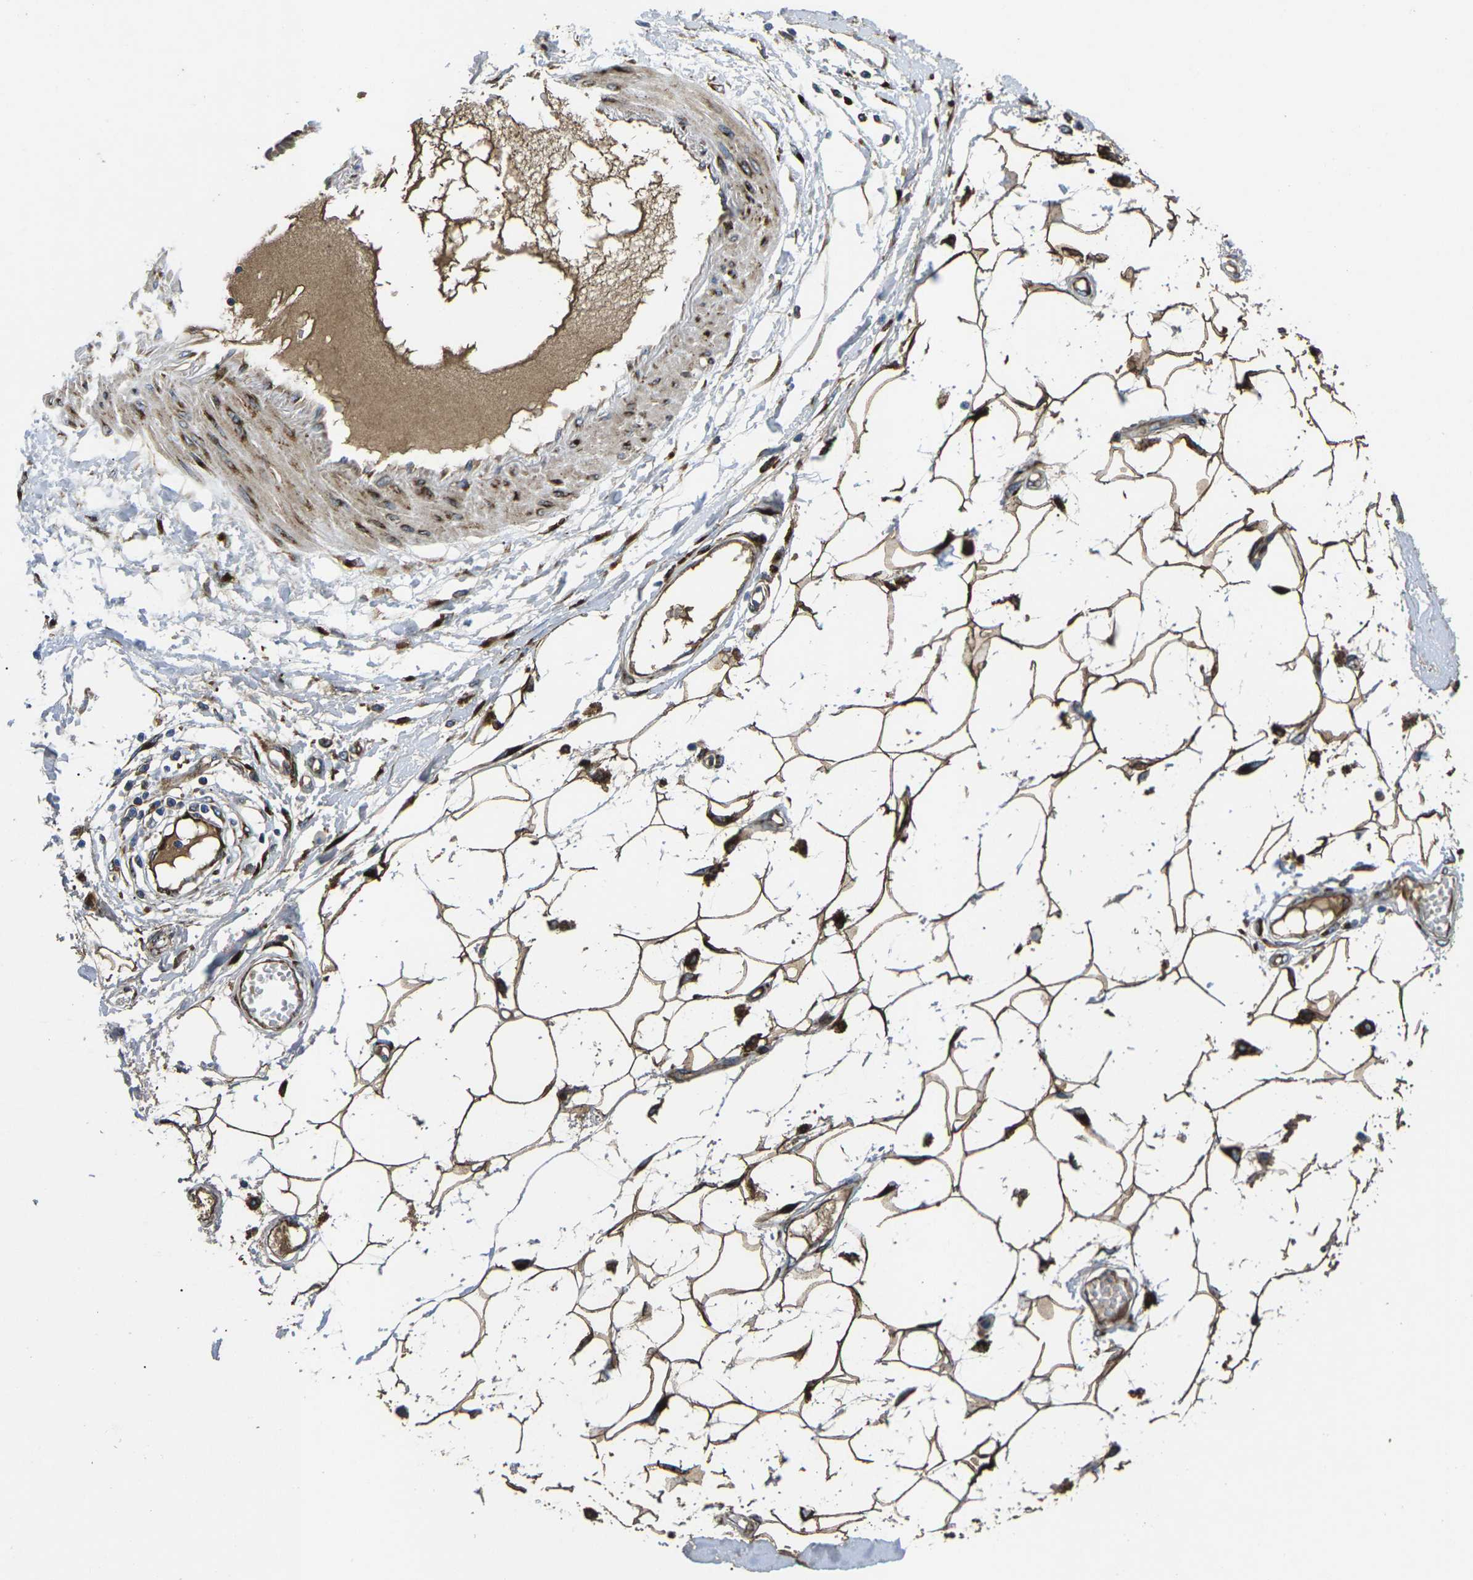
{"staining": {"intensity": "strong", "quantity": "25%-75%", "location": "cytoplasmic/membranous"}, "tissue": "adipose tissue", "cell_type": "Adipocytes", "image_type": "normal", "snomed": [{"axis": "morphology", "description": "Normal tissue, NOS"}, {"axis": "morphology", "description": "Squamous cell carcinoma, NOS"}, {"axis": "topography", "description": "Skin"}, {"axis": "topography", "description": "Peripheral nerve tissue"}], "caption": "Human adipose tissue stained with a protein marker reveals strong staining in adipocytes.", "gene": "PDZD8", "patient": {"sex": "male", "age": 83}}